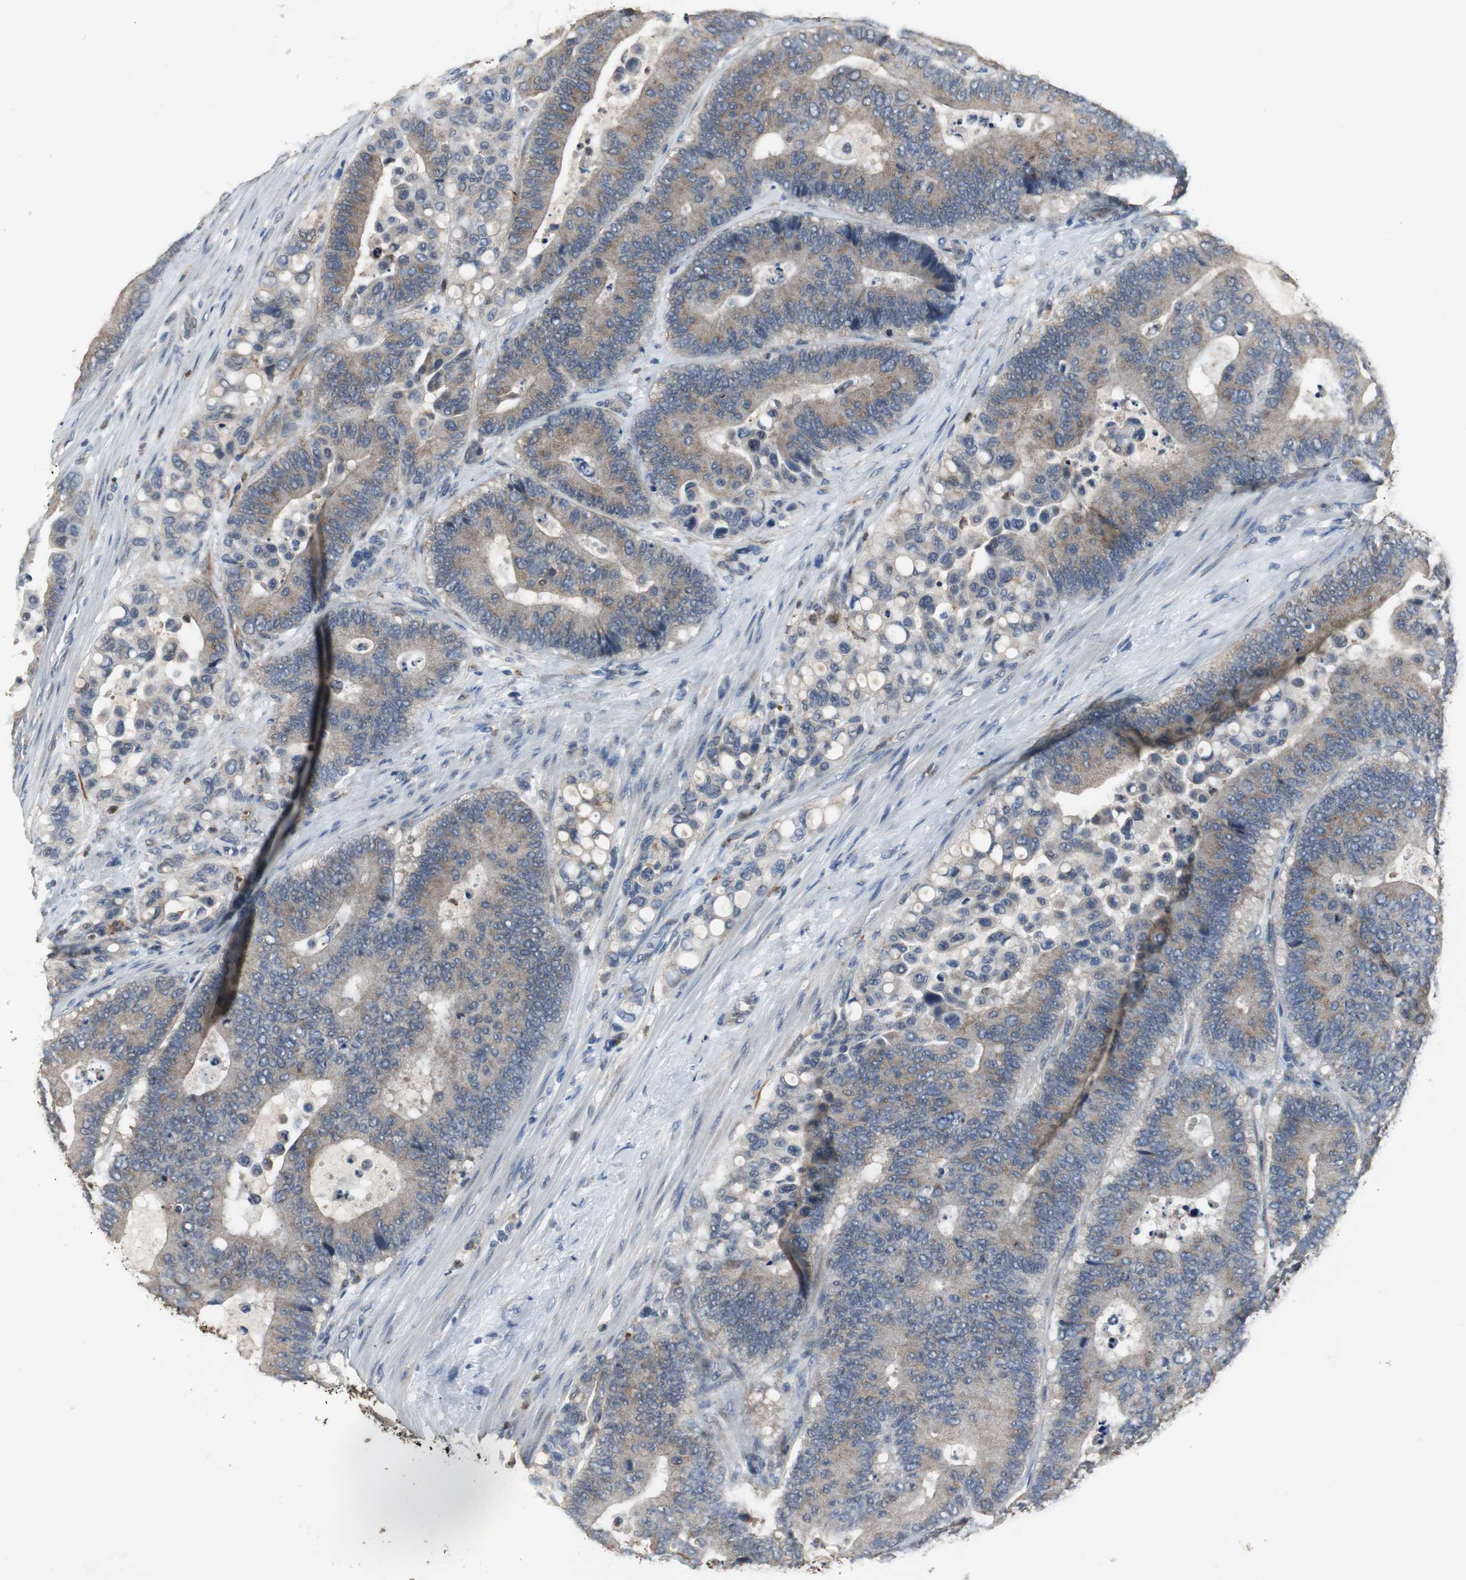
{"staining": {"intensity": "weak", "quantity": "25%-75%", "location": "cytoplasmic/membranous"}, "tissue": "colorectal cancer", "cell_type": "Tumor cells", "image_type": "cancer", "snomed": [{"axis": "morphology", "description": "Normal tissue, NOS"}, {"axis": "morphology", "description": "Adenocarcinoma, NOS"}, {"axis": "topography", "description": "Colon"}], "caption": "Colorectal adenocarcinoma stained with DAB immunohistochemistry exhibits low levels of weak cytoplasmic/membranous expression in approximately 25%-75% of tumor cells.", "gene": "JTB", "patient": {"sex": "male", "age": 82}}